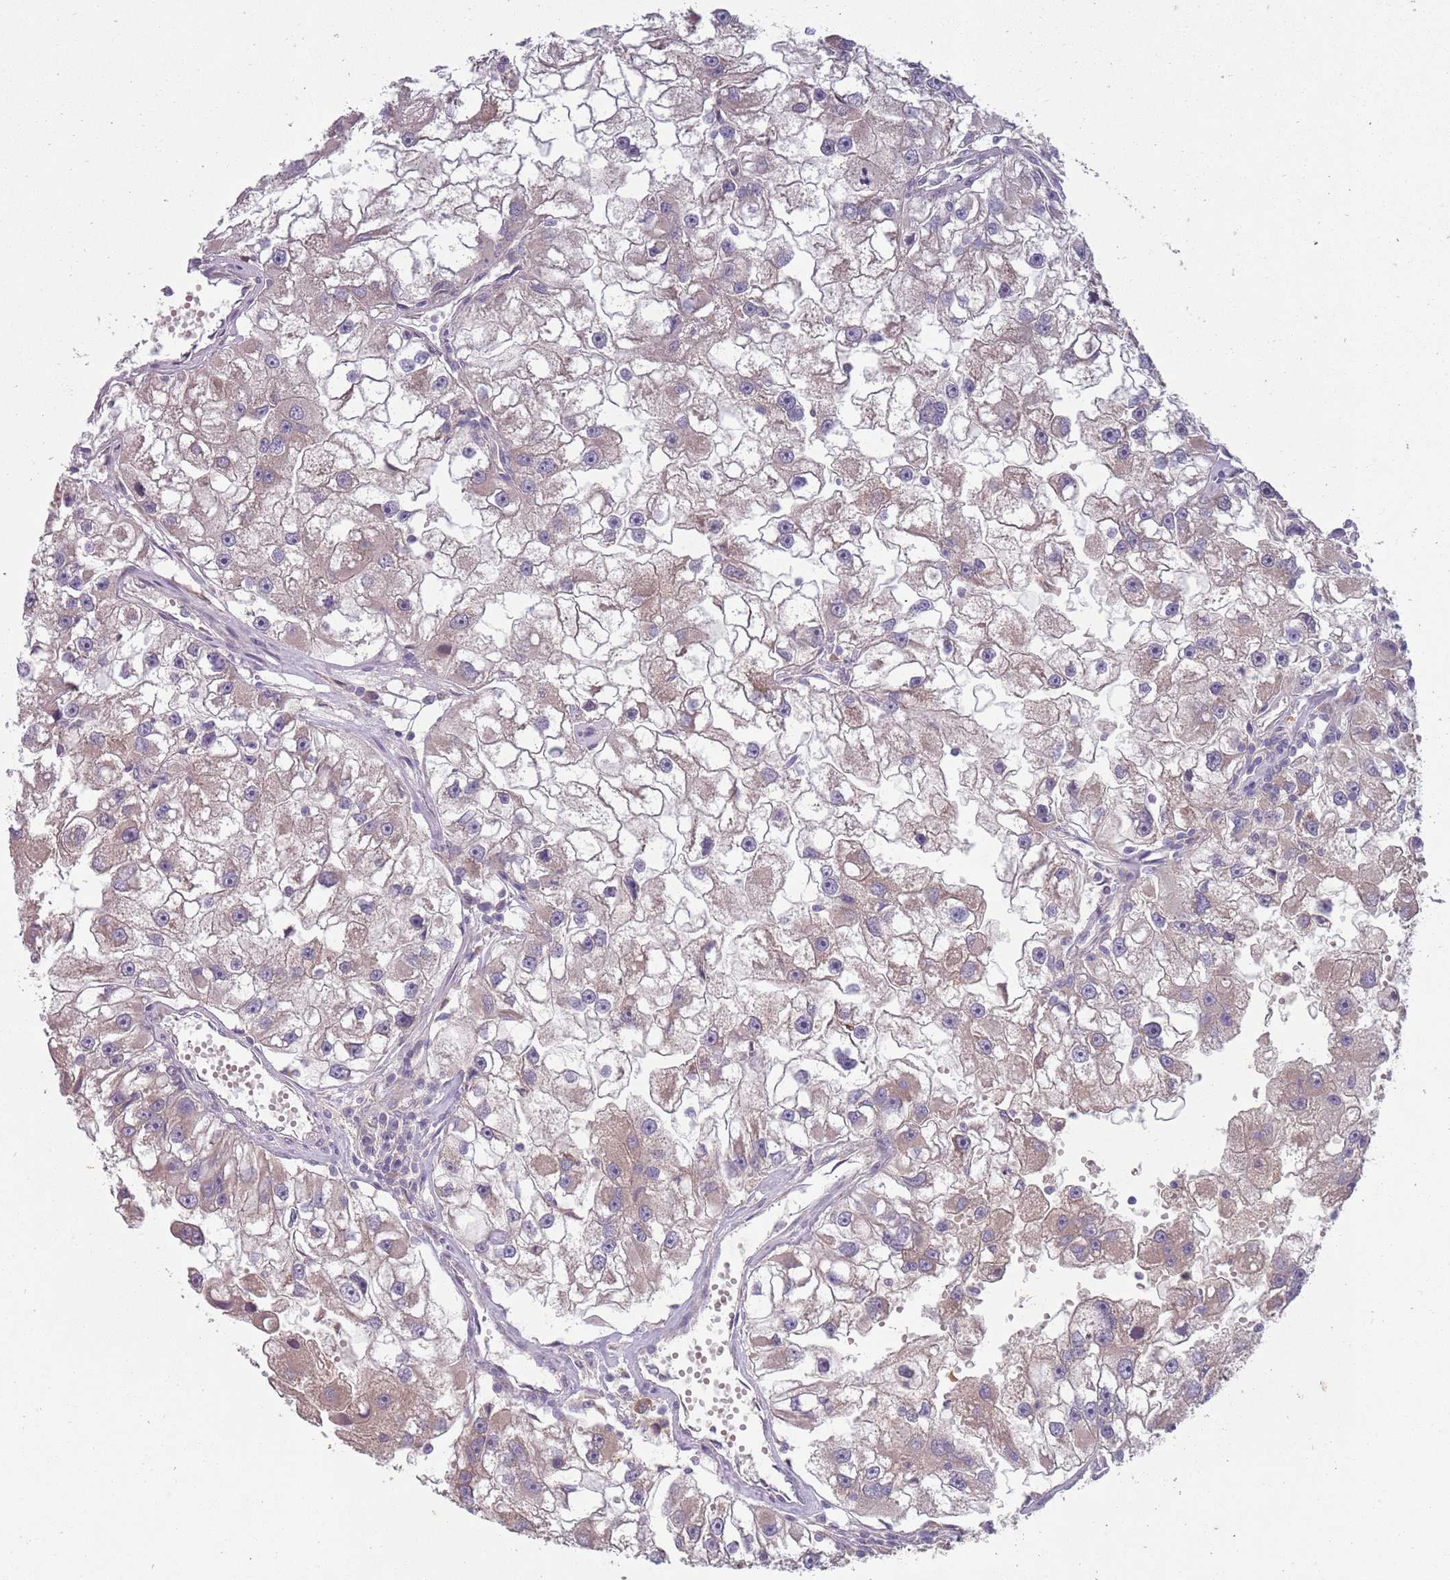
{"staining": {"intensity": "weak", "quantity": "<25%", "location": "cytoplasmic/membranous"}, "tissue": "renal cancer", "cell_type": "Tumor cells", "image_type": "cancer", "snomed": [{"axis": "morphology", "description": "Adenocarcinoma, NOS"}, {"axis": "topography", "description": "Kidney"}], "caption": "There is no significant expression in tumor cells of renal cancer (adenocarcinoma). (DAB (3,3'-diaminobenzidine) IHC, high magnification).", "gene": "TYW1", "patient": {"sex": "male", "age": 63}}